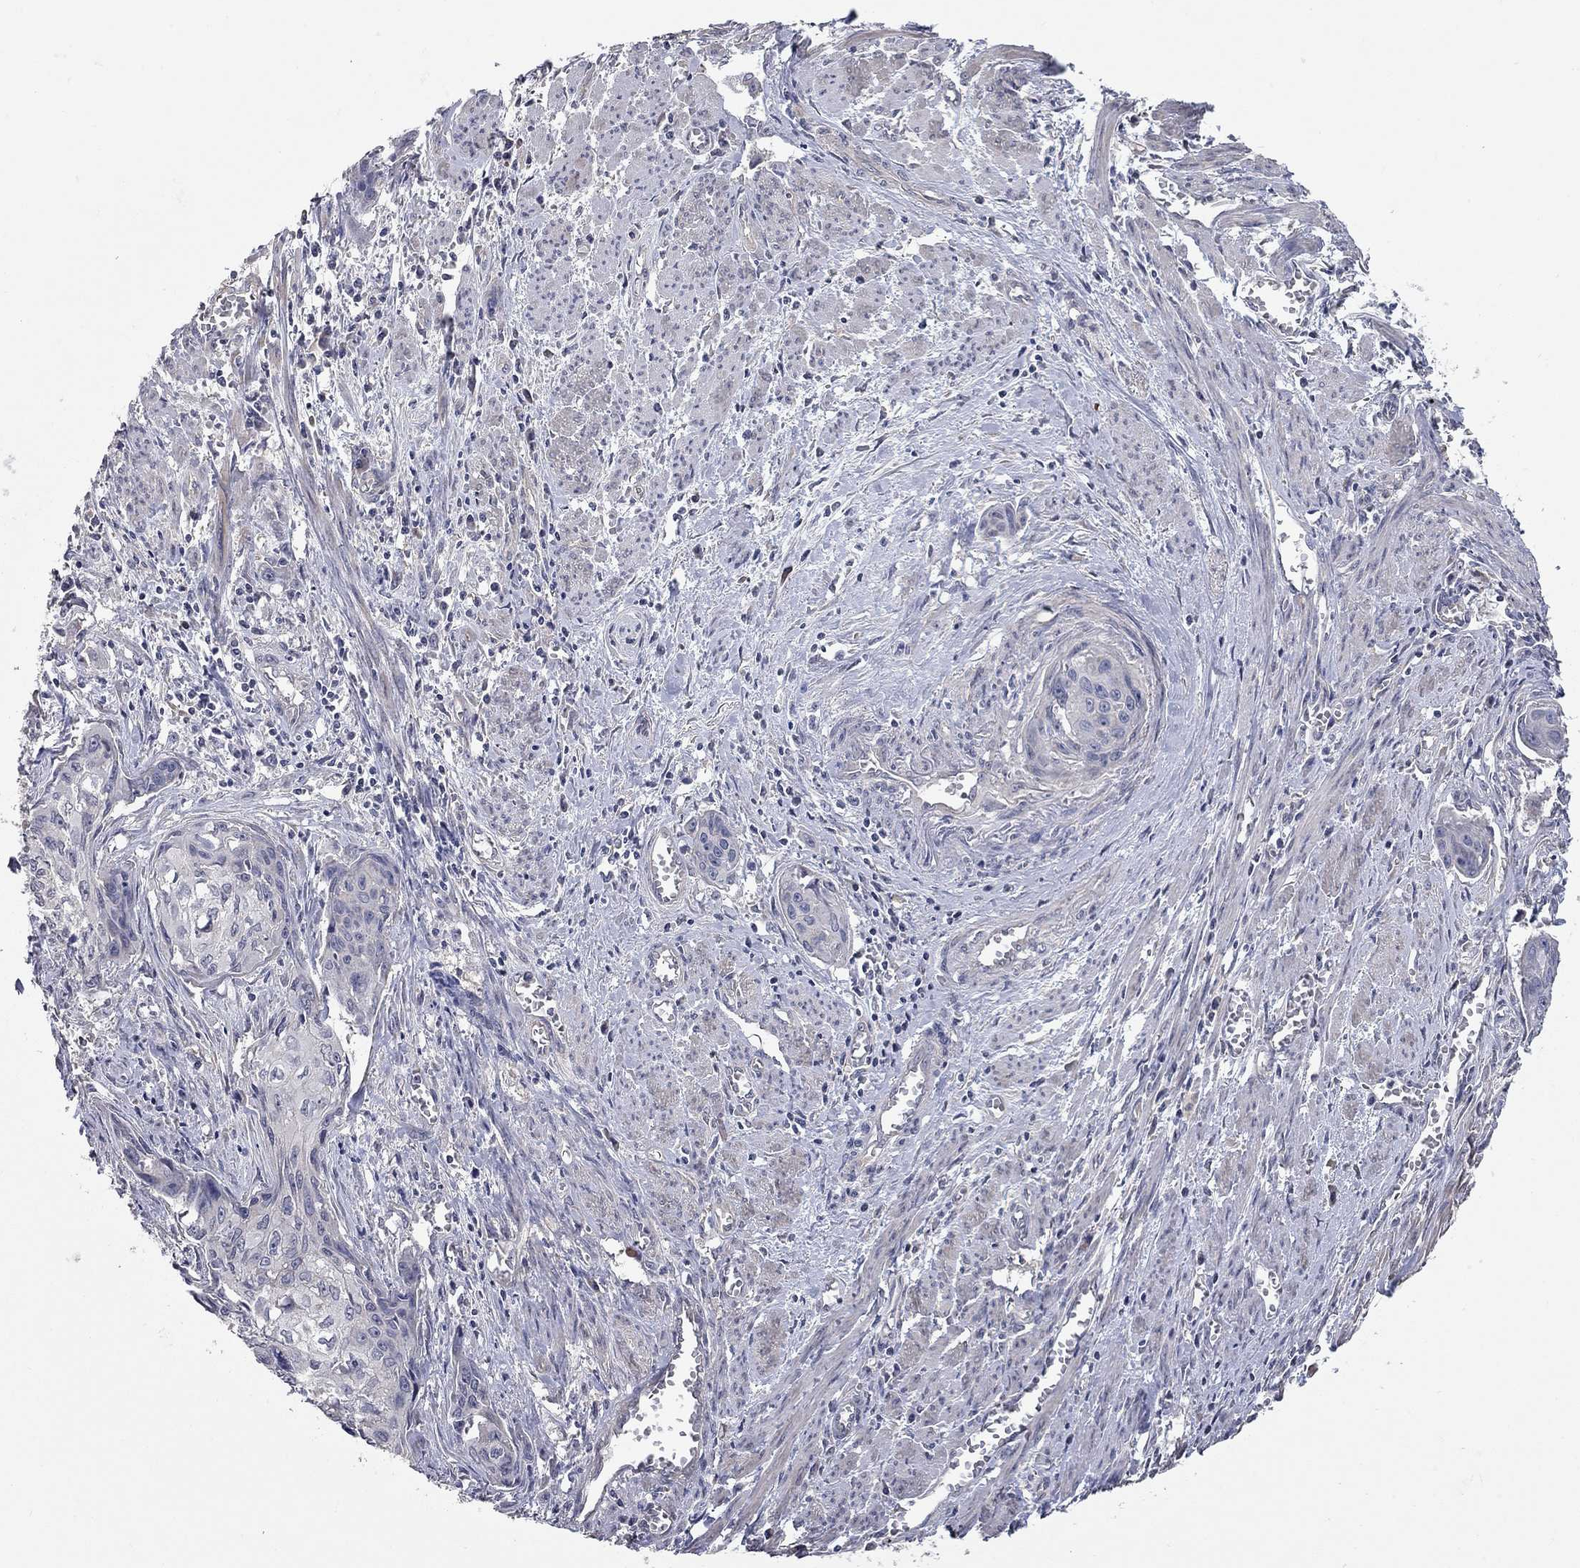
{"staining": {"intensity": "negative", "quantity": "none", "location": "none"}, "tissue": "cervical cancer", "cell_type": "Tumor cells", "image_type": "cancer", "snomed": [{"axis": "morphology", "description": "Squamous cell carcinoma, NOS"}, {"axis": "topography", "description": "Cervix"}], "caption": "Cervical cancer was stained to show a protein in brown. There is no significant staining in tumor cells.", "gene": "WASF3", "patient": {"sex": "female", "age": 58}}